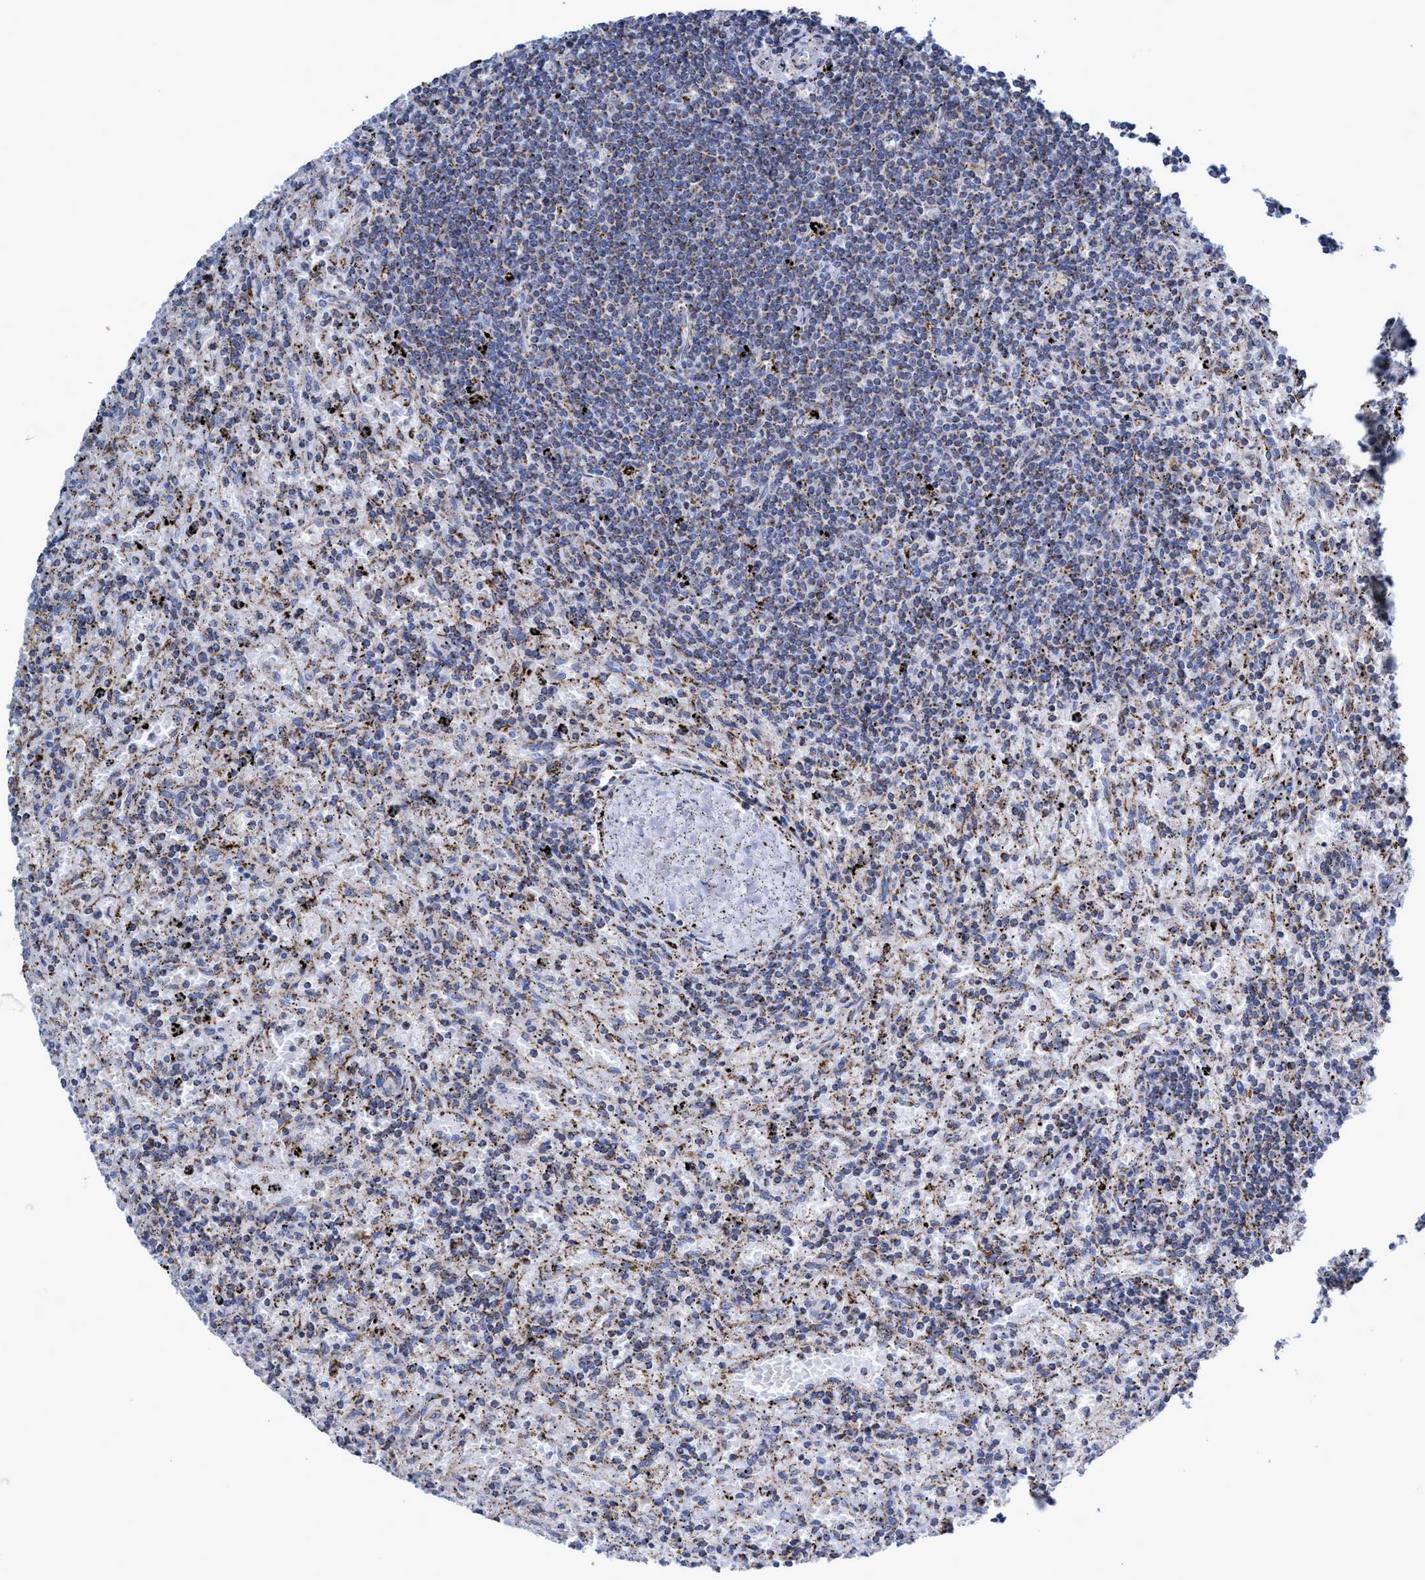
{"staining": {"intensity": "weak", "quantity": "25%-75%", "location": "cytoplasmic/membranous"}, "tissue": "lymphoma", "cell_type": "Tumor cells", "image_type": "cancer", "snomed": [{"axis": "morphology", "description": "Malignant lymphoma, non-Hodgkin's type, Low grade"}, {"axis": "topography", "description": "Spleen"}], "caption": "Brown immunohistochemical staining in malignant lymphoma, non-Hodgkin's type (low-grade) shows weak cytoplasmic/membranous staining in about 25%-75% of tumor cells.", "gene": "ZNF750", "patient": {"sex": "male", "age": 76}}